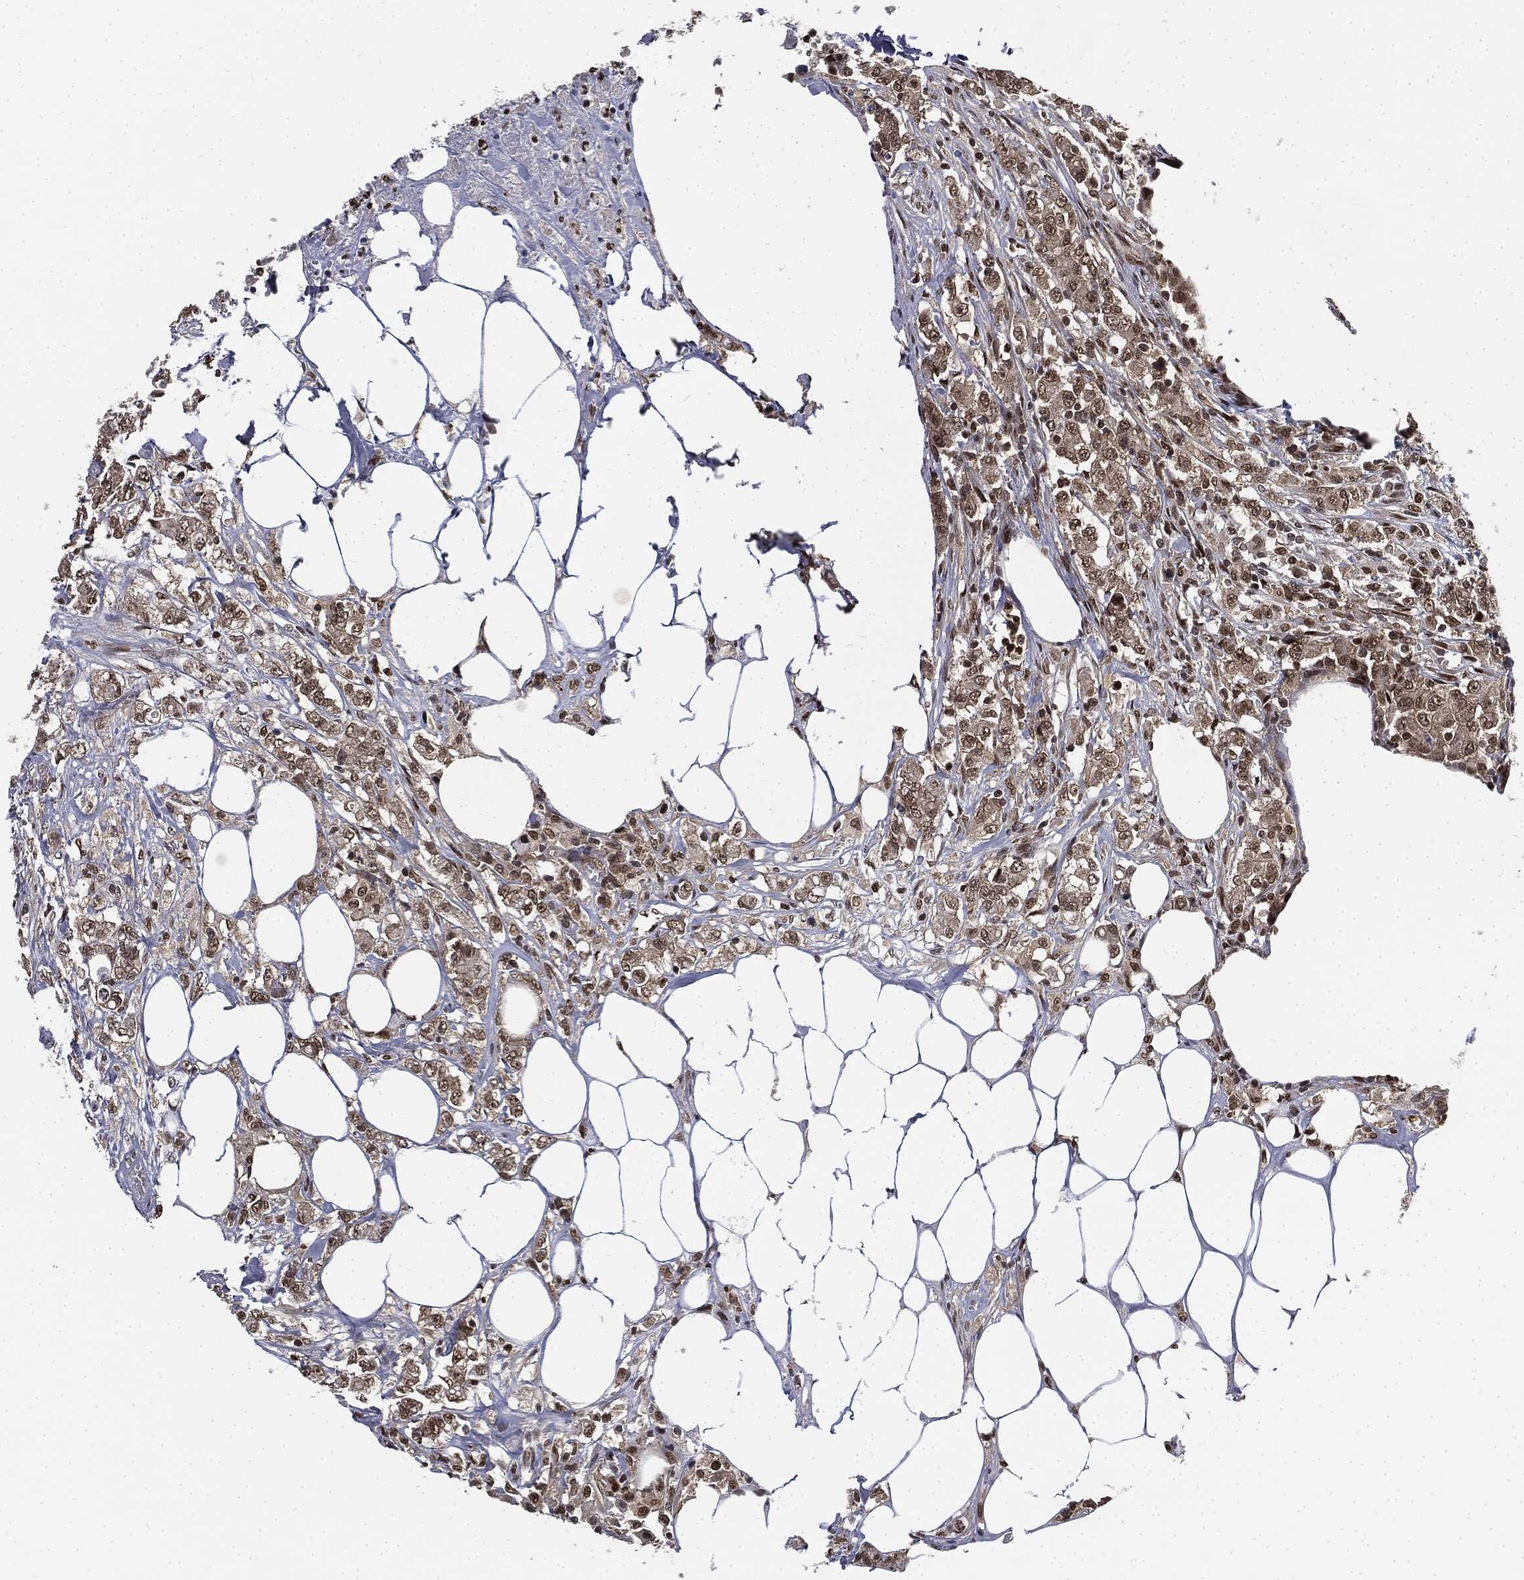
{"staining": {"intensity": "weak", "quantity": "25%-75%", "location": "cytoplasmic/membranous,nuclear"}, "tissue": "colorectal cancer", "cell_type": "Tumor cells", "image_type": "cancer", "snomed": [{"axis": "morphology", "description": "Adenocarcinoma, NOS"}, {"axis": "topography", "description": "Colon"}], "caption": "Human adenocarcinoma (colorectal) stained with a protein marker reveals weak staining in tumor cells.", "gene": "TBC1D22A", "patient": {"sex": "female", "age": 48}}